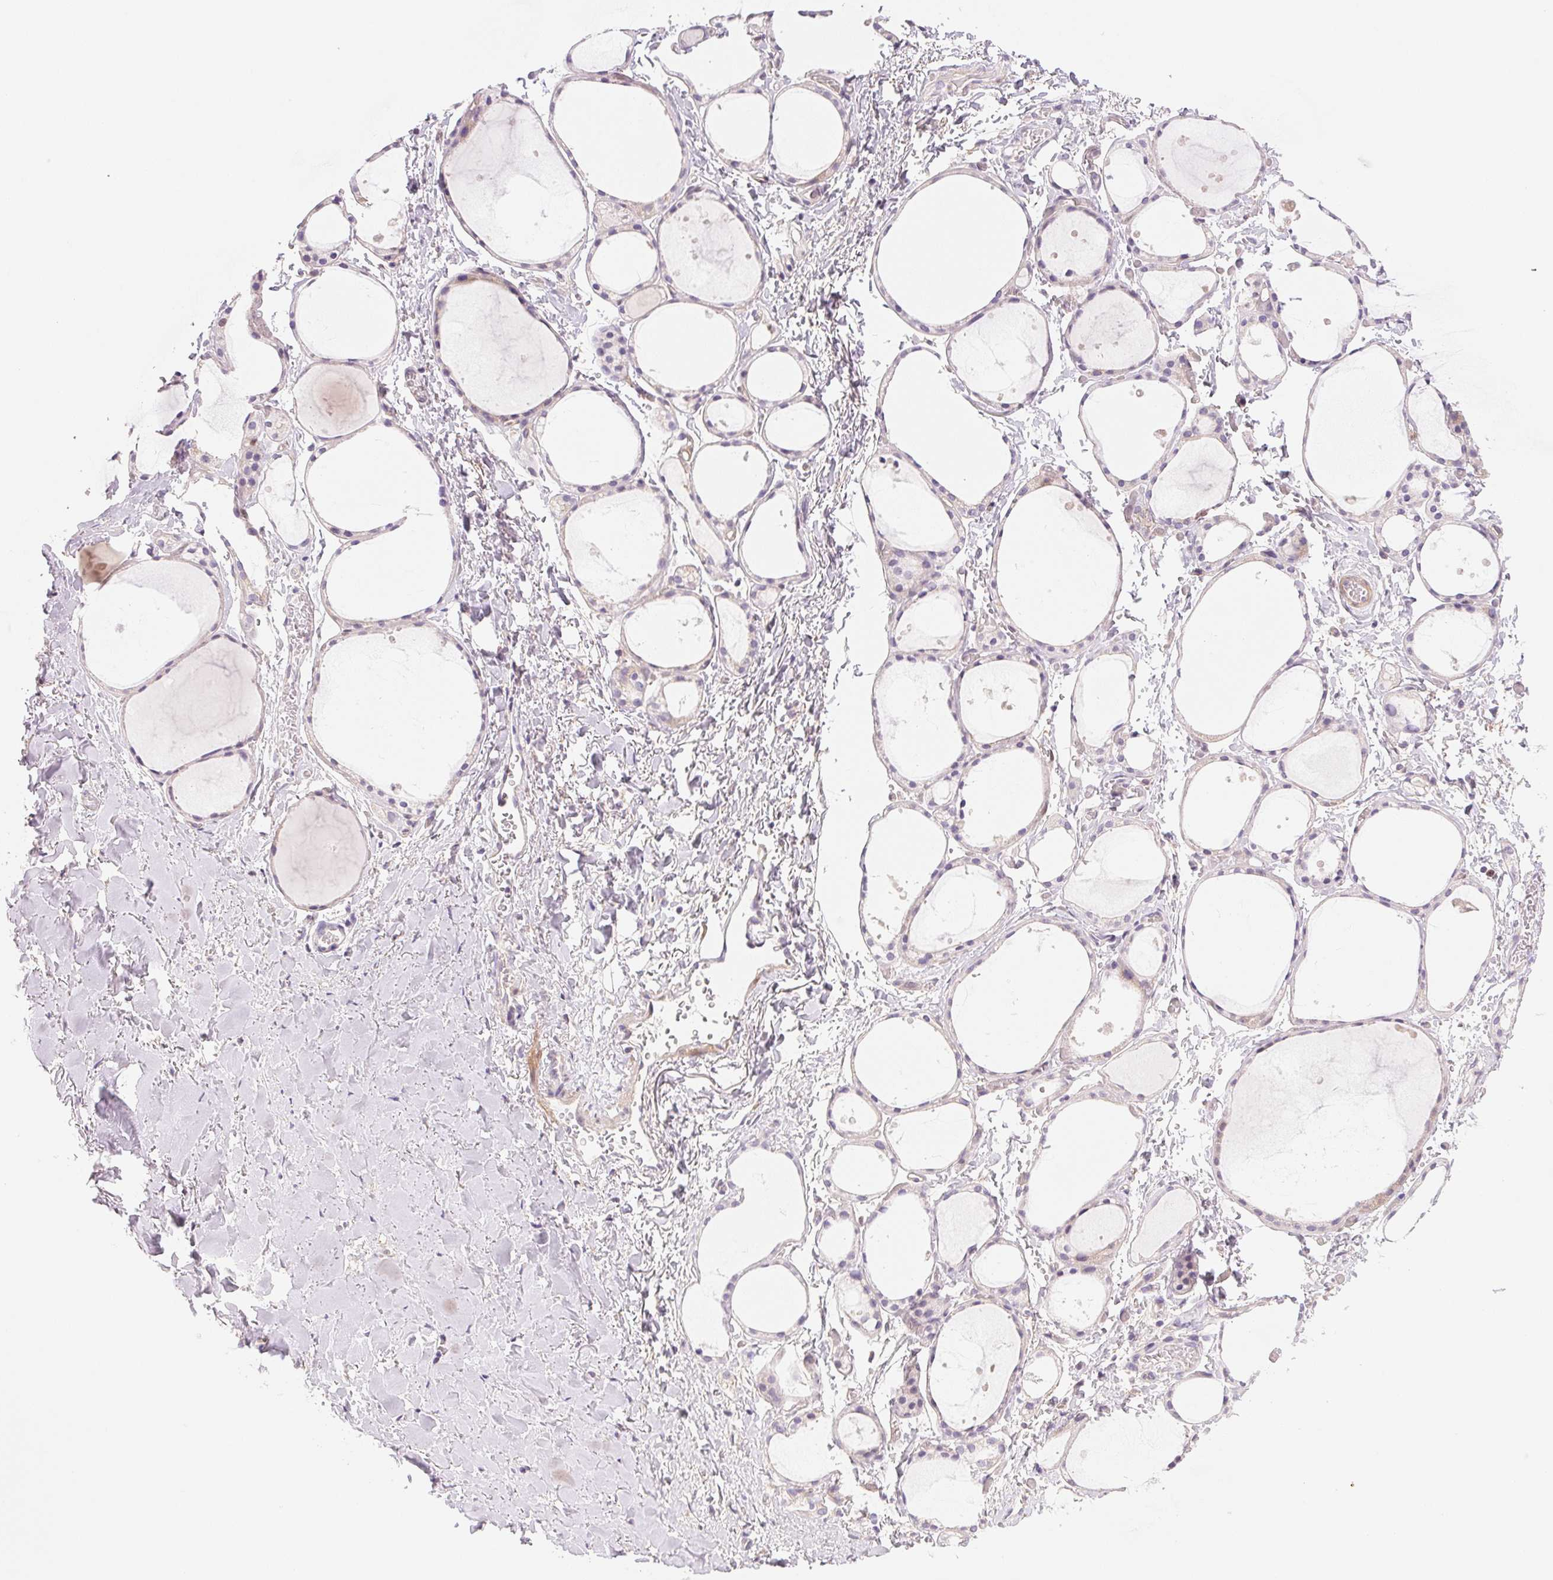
{"staining": {"intensity": "negative", "quantity": "none", "location": "none"}, "tissue": "thyroid gland", "cell_type": "Glandular cells", "image_type": "normal", "snomed": [{"axis": "morphology", "description": "Normal tissue, NOS"}, {"axis": "topography", "description": "Thyroid gland"}], "caption": "Human thyroid gland stained for a protein using immunohistochemistry (IHC) exhibits no expression in glandular cells.", "gene": "SMTN", "patient": {"sex": "male", "age": 68}}